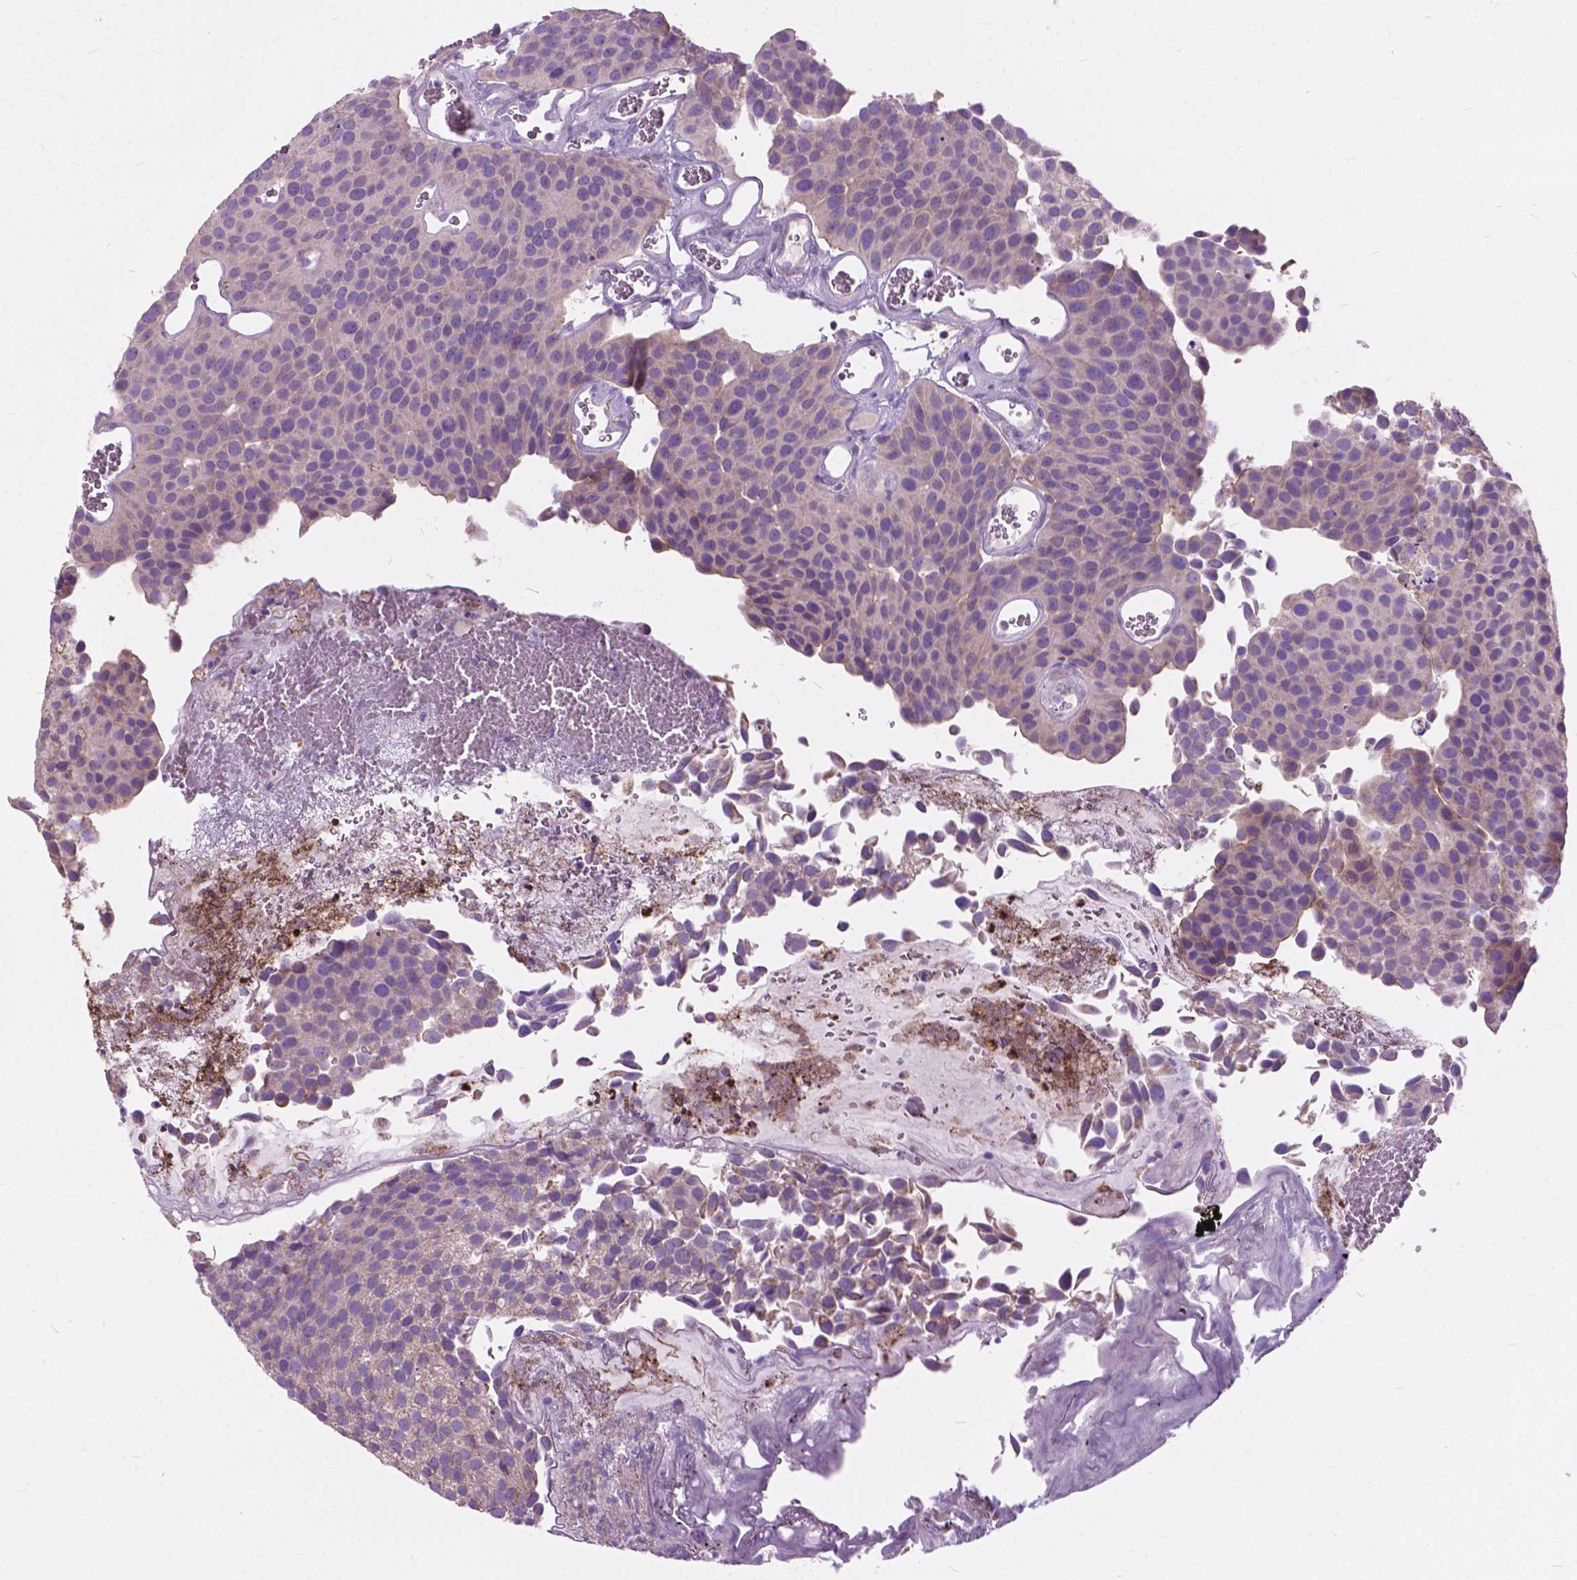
{"staining": {"intensity": "negative", "quantity": "none", "location": "none"}, "tissue": "urothelial cancer", "cell_type": "Tumor cells", "image_type": "cancer", "snomed": [{"axis": "morphology", "description": "Urothelial carcinoma, Low grade"}, {"axis": "topography", "description": "Urinary bladder"}], "caption": "Immunohistochemistry micrograph of human urothelial carcinoma (low-grade) stained for a protein (brown), which shows no staining in tumor cells. Nuclei are stained in blue.", "gene": "PRR35", "patient": {"sex": "female", "age": 69}}